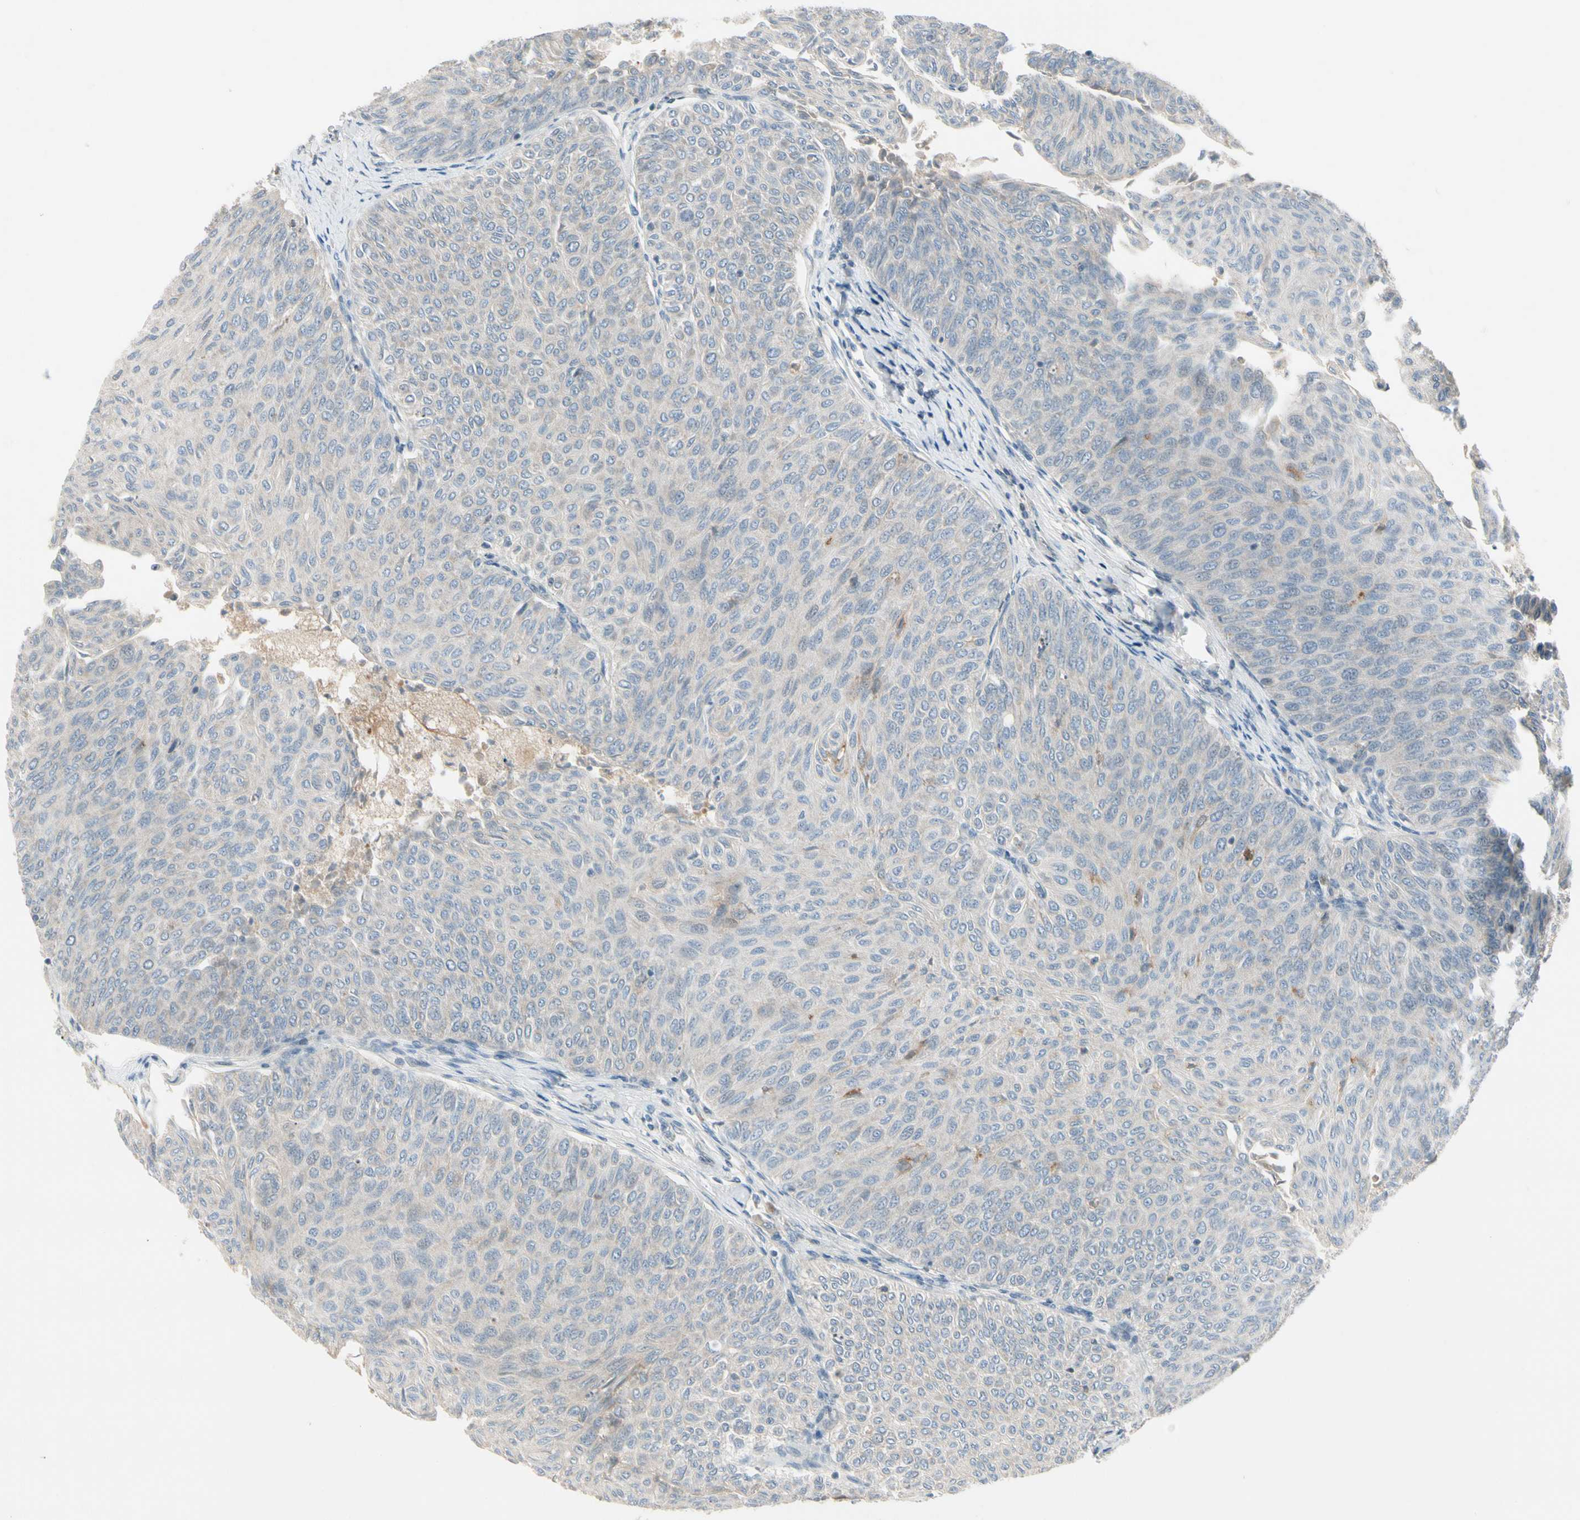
{"staining": {"intensity": "weak", "quantity": "25%-75%", "location": "cytoplasmic/membranous"}, "tissue": "urothelial cancer", "cell_type": "Tumor cells", "image_type": "cancer", "snomed": [{"axis": "morphology", "description": "Urothelial carcinoma, Low grade"}, {"axis": "topography", "description": "Urinary bladder"}], "caption": "Protein expression analysis of human urothelial carcinoma (low-grade) reveals weak cytoplasmic/membranous staining in approximately 25%-75% of tumor cells.", "gene": "ICAM5", "patient": {"sex": "male", "age": 78}}